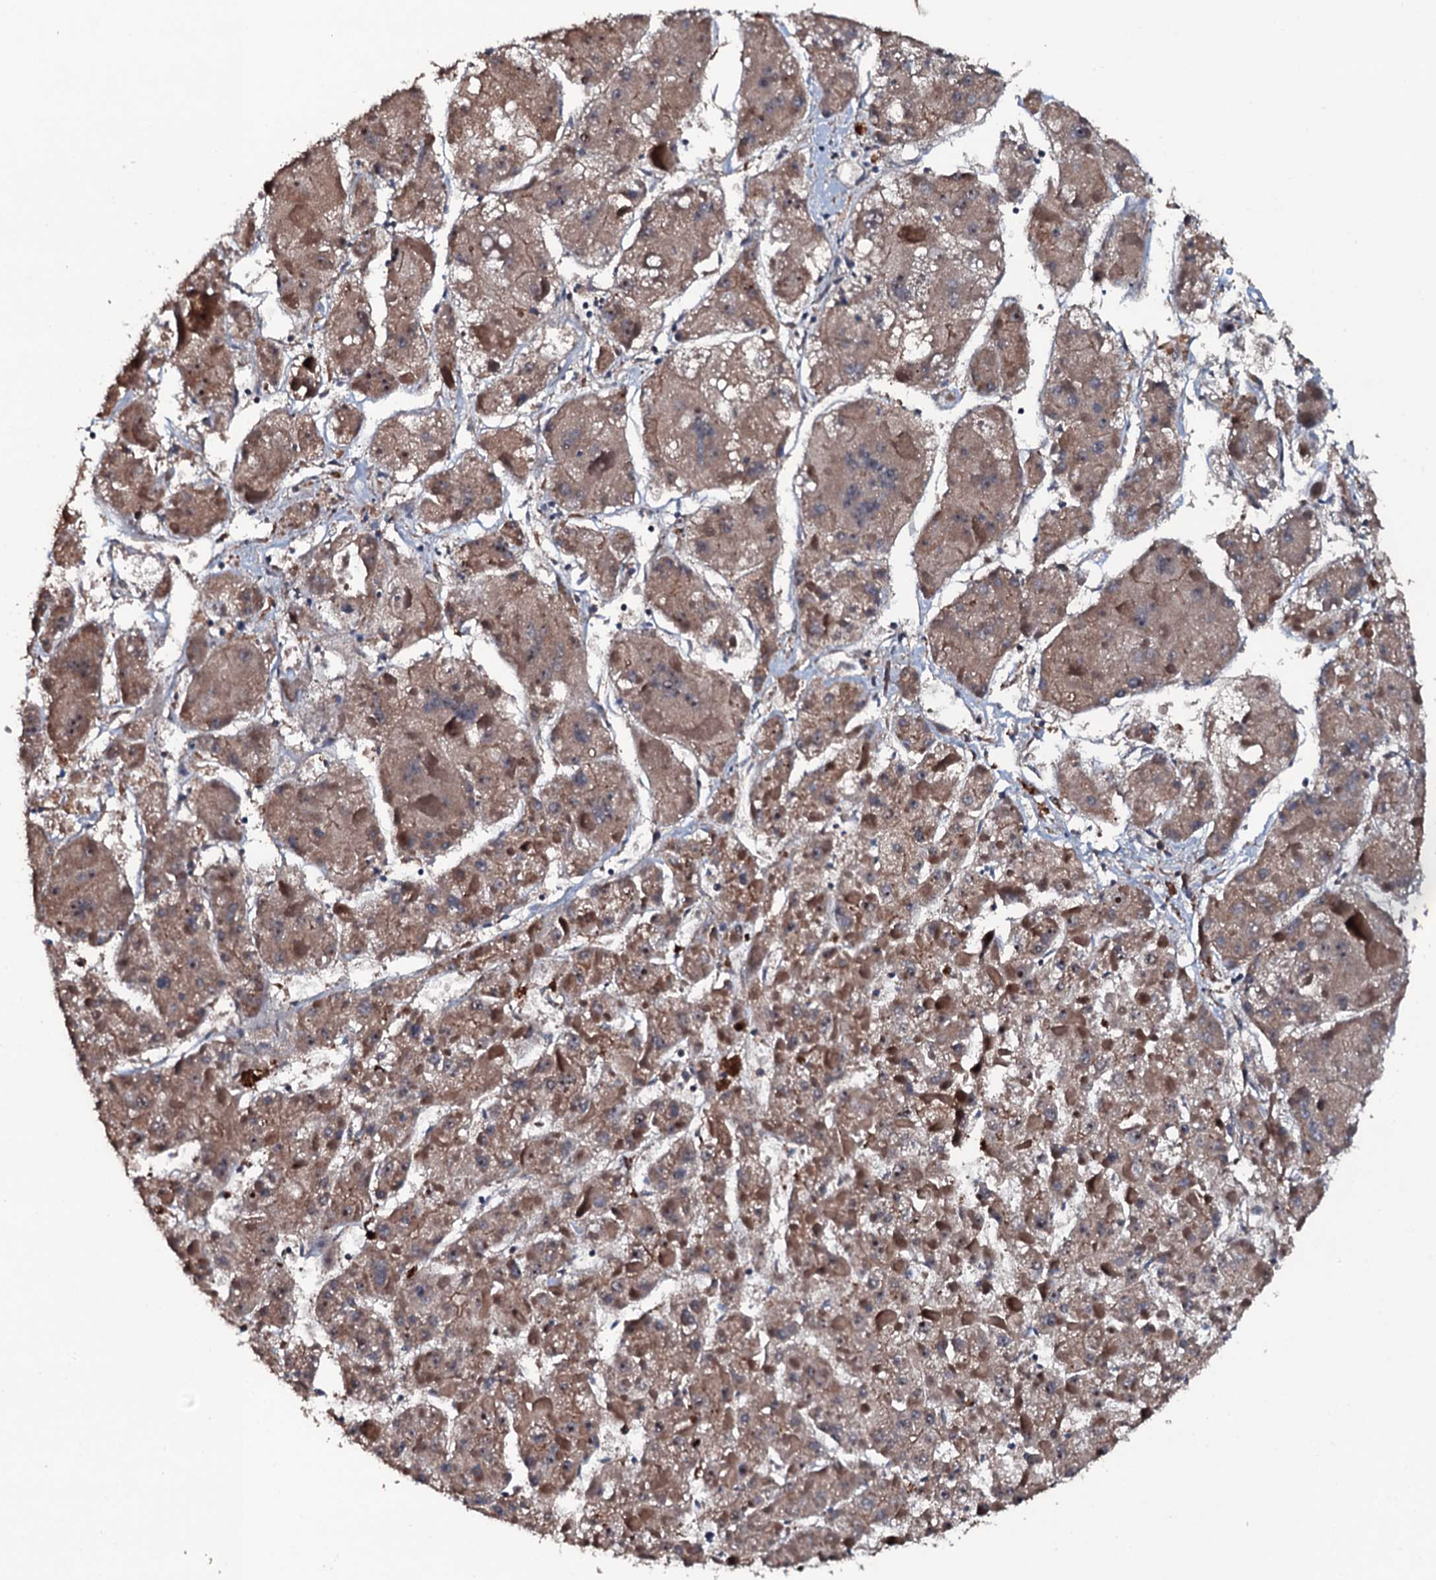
{"staining": {"intensity": "moderate", "quantity": ">75%", "location": "cytoplasmic/membranous"}, "tissue": "liver cancer", "cell_type": "Tumor cells", "image_type": "cancer", "snomed": [{"axis": "morphology", "description": "Carcinoma, Hepatocellular, NOS"}, {"axis": "topography", "description": "Liver"}], "caption": "Immunohistochemical staining of human hepatocellular carcinoma (liver) shows moderate cytoplasmic/membranous protein staining in about >75% of tumor cells. (Stains: DAB (3,3'-diaminobenzidine) in brown, nuclei in blue, Microscopy: brightfield microscopy at high magnification).", "gene": "NEK1", "patient": {"sex": "female", "age": 73}}